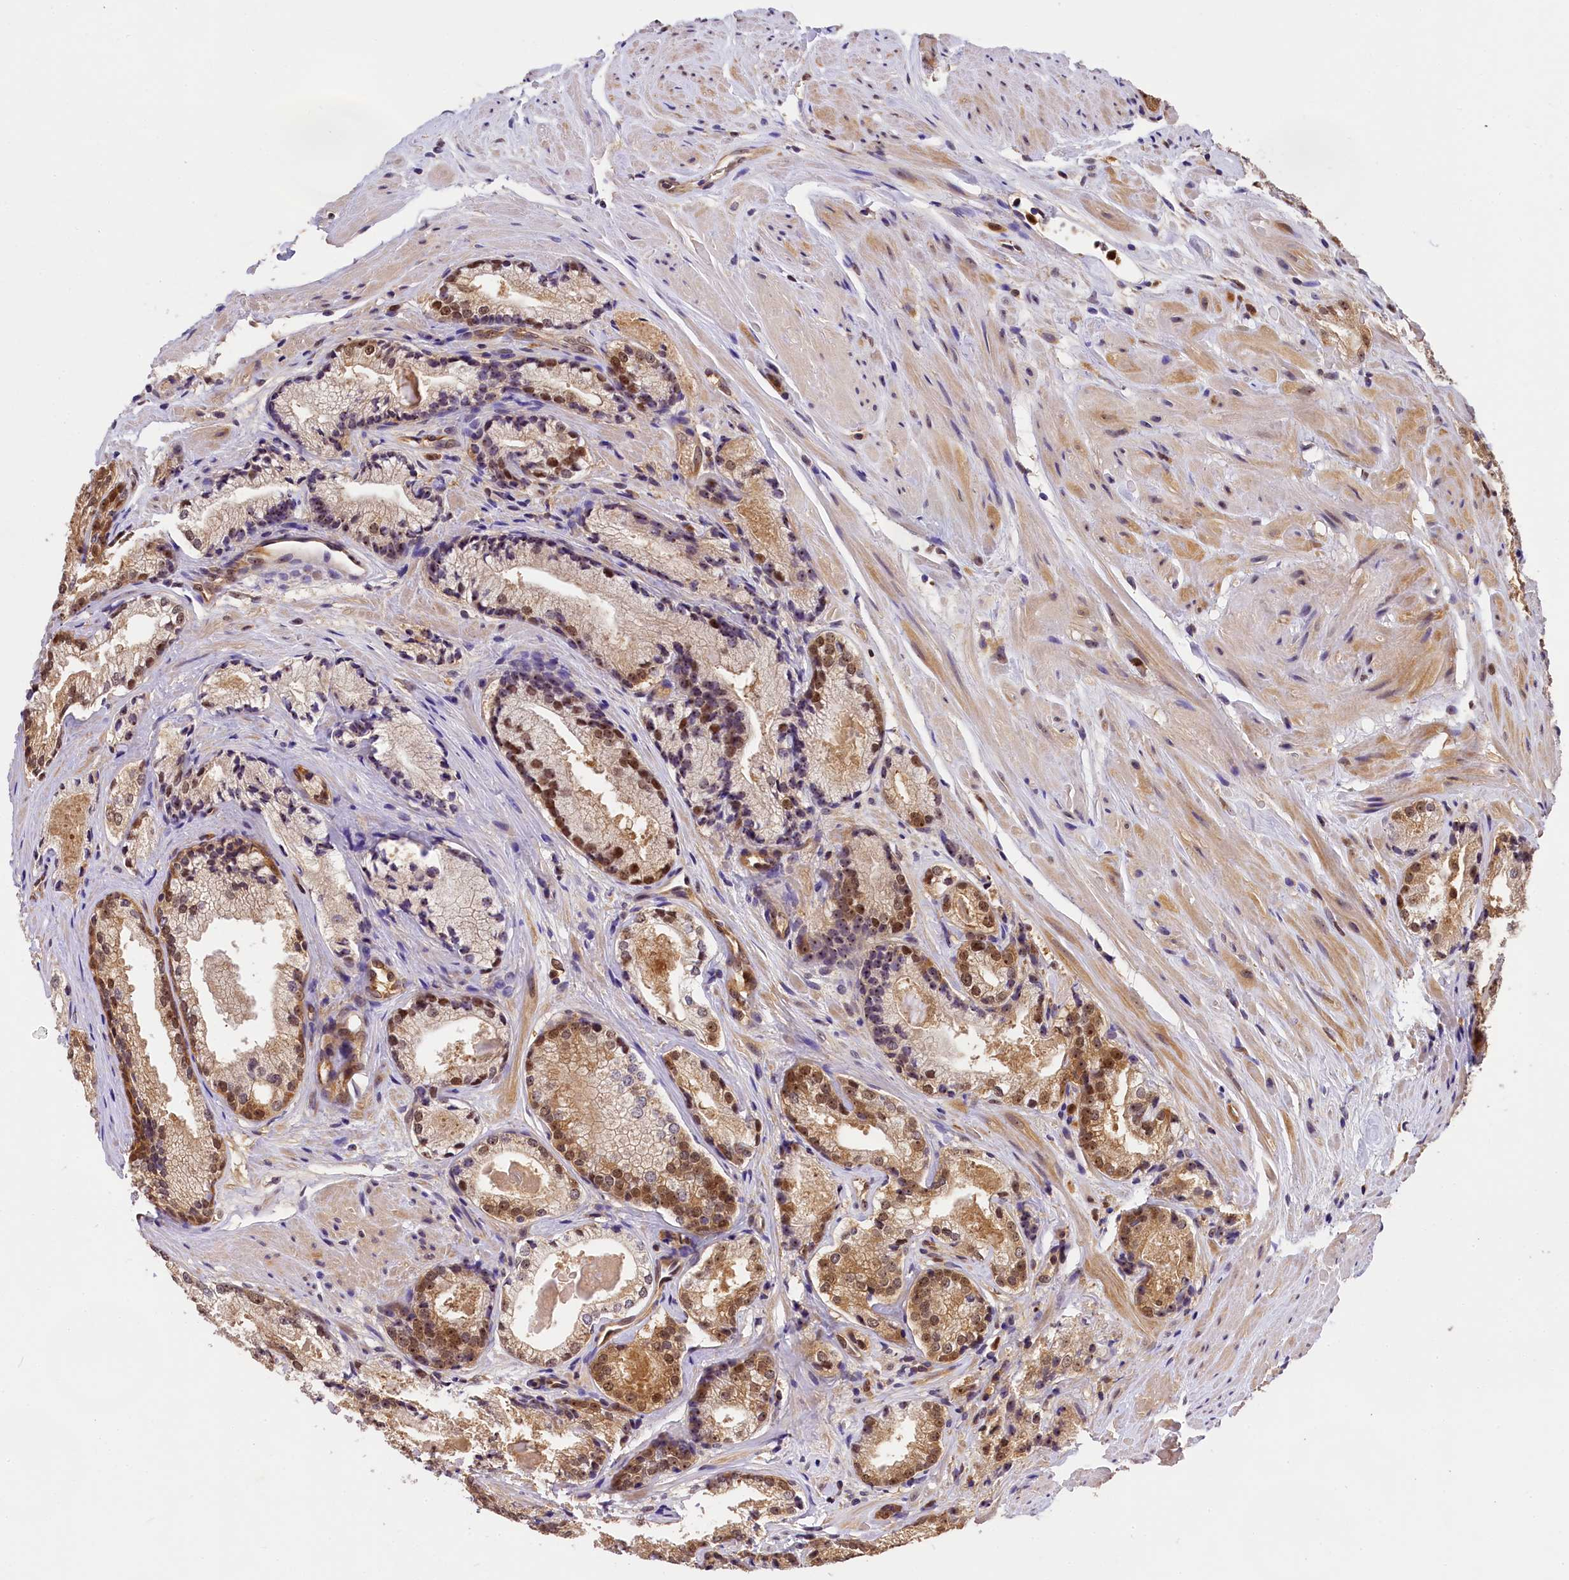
{"staining": {"intensity": "moderate", "quantity": "25%-75%", "location": "cytoplasmic/membranous,nuclear"}, "tissue": "prostate cancer", "cell_type": "Tumor cells", "image_type": "cancer", "snomed": [{"axis": "morphology", "description": "Adenocarcinoma, Low grade"}, {"axis": "topography", "description": "Prostate"}], "caption": "Protein staining exhibits moderate cytoplasmic/membranous and nuclear expression in approximately 25%-75% of tumor cells in prostate cancer.", "gene": "EIF6", "patient": {"sex": "male", "age": 54}}